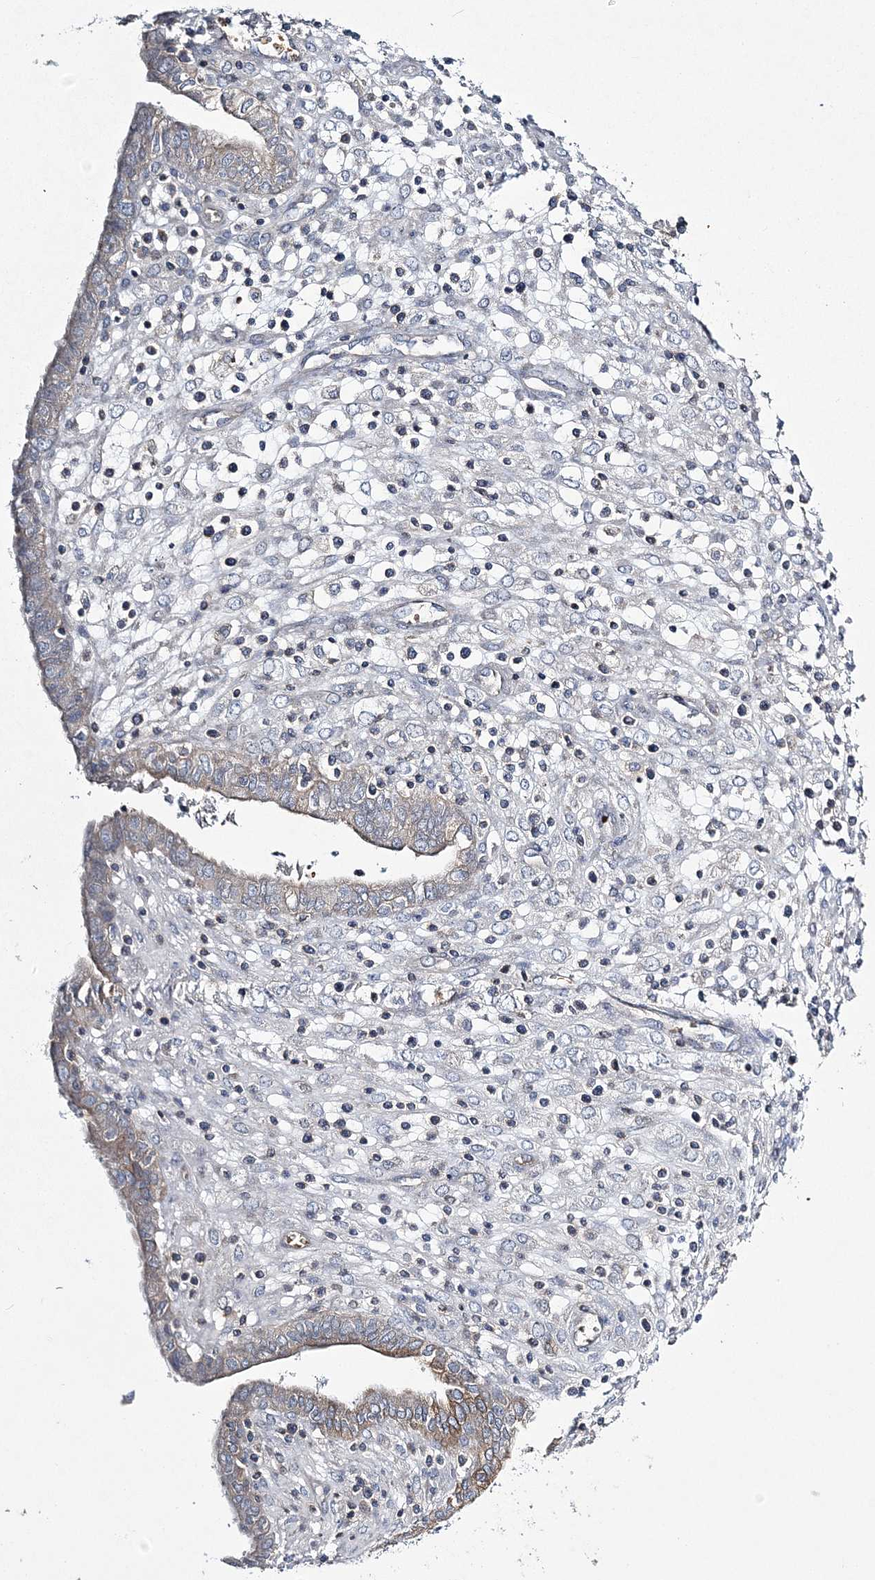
{"staining": {"intensity": "weak", "quantity": "<25%", "location": "cytoplasmic/membranous"}, "tissue": "endometrial cancer", "cell_type": "Tumor cells", "image_type": "cancer", "snomed": [{"axis": "morphology", "description": "Normal tissue, NOS"}, {"axis": "morphology", "description": "Adenocarcinoma, NOS"}, {"axis": "topography", "description": "Endometrium"}], "caption": "High power microscopy photomicrograph of an IHC micrograph of endometrial adenocarcinoma, revealing no significant staining in tumor cells.", "gene": "ATP11B", "patient": {"sex": "female", "age": 53}}